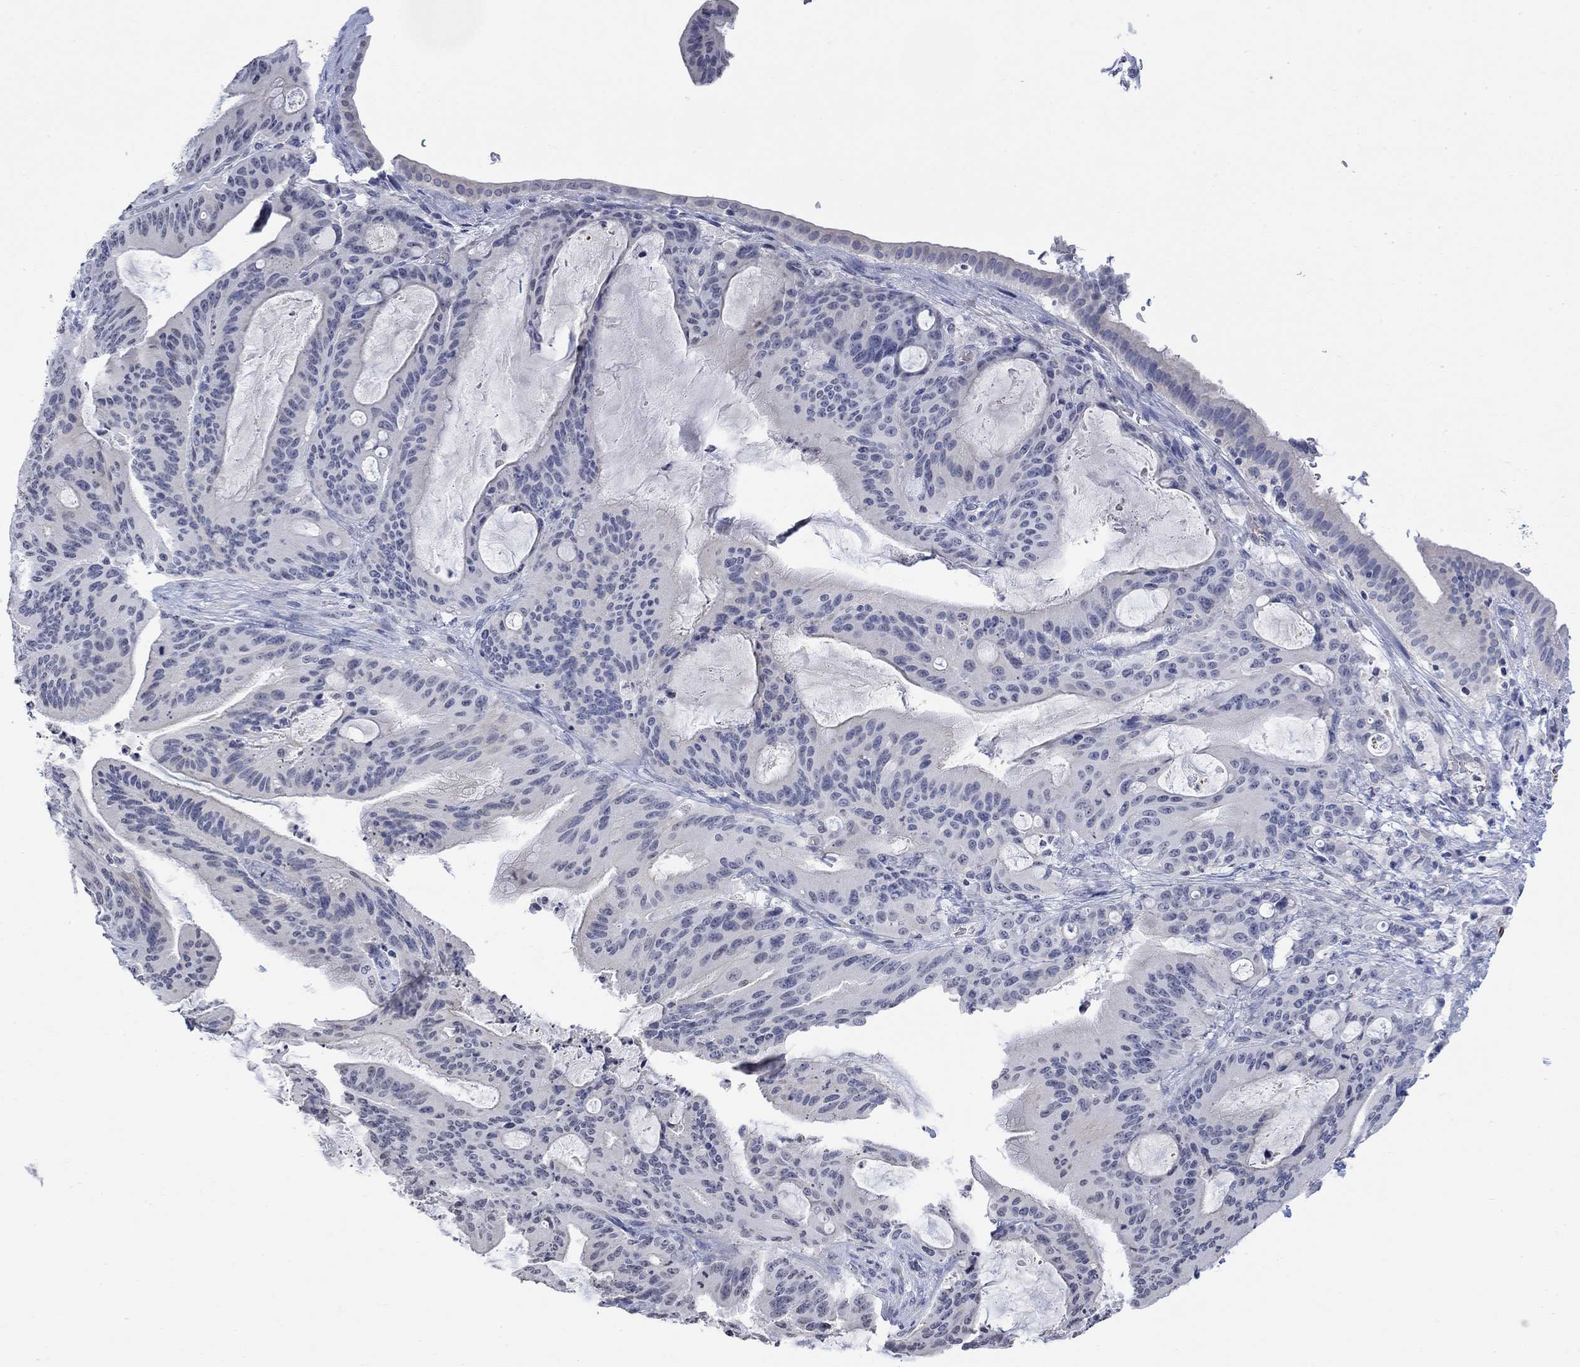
{"staining": {"intensity": "negative", "quantity": "none", "location": "none"}, "tissue": "liver cancer", "cell_type": "Tumor cells", "image_type": "cancer", "snomed": [{"axis": "morphology", "description": "Cholangiocarcinoma"}, {"axis": "topography", "description": "Liver"}], "caption": "High magnification brightfield microscopy of cholangiocarcinoma (liver) stained with DAB (3,3'-diaminobenzidine) (brown) and counterstained with hematoxylin (blue): tumor cells show no significant positivity. The staining is performed using DAB (3,3'-diaminobenzidine) brown chromogen with nuclei counter-stained in using hematoxylin.", "gene": "TMEM255A", "patient": {"sex": "female", "age": 73}}